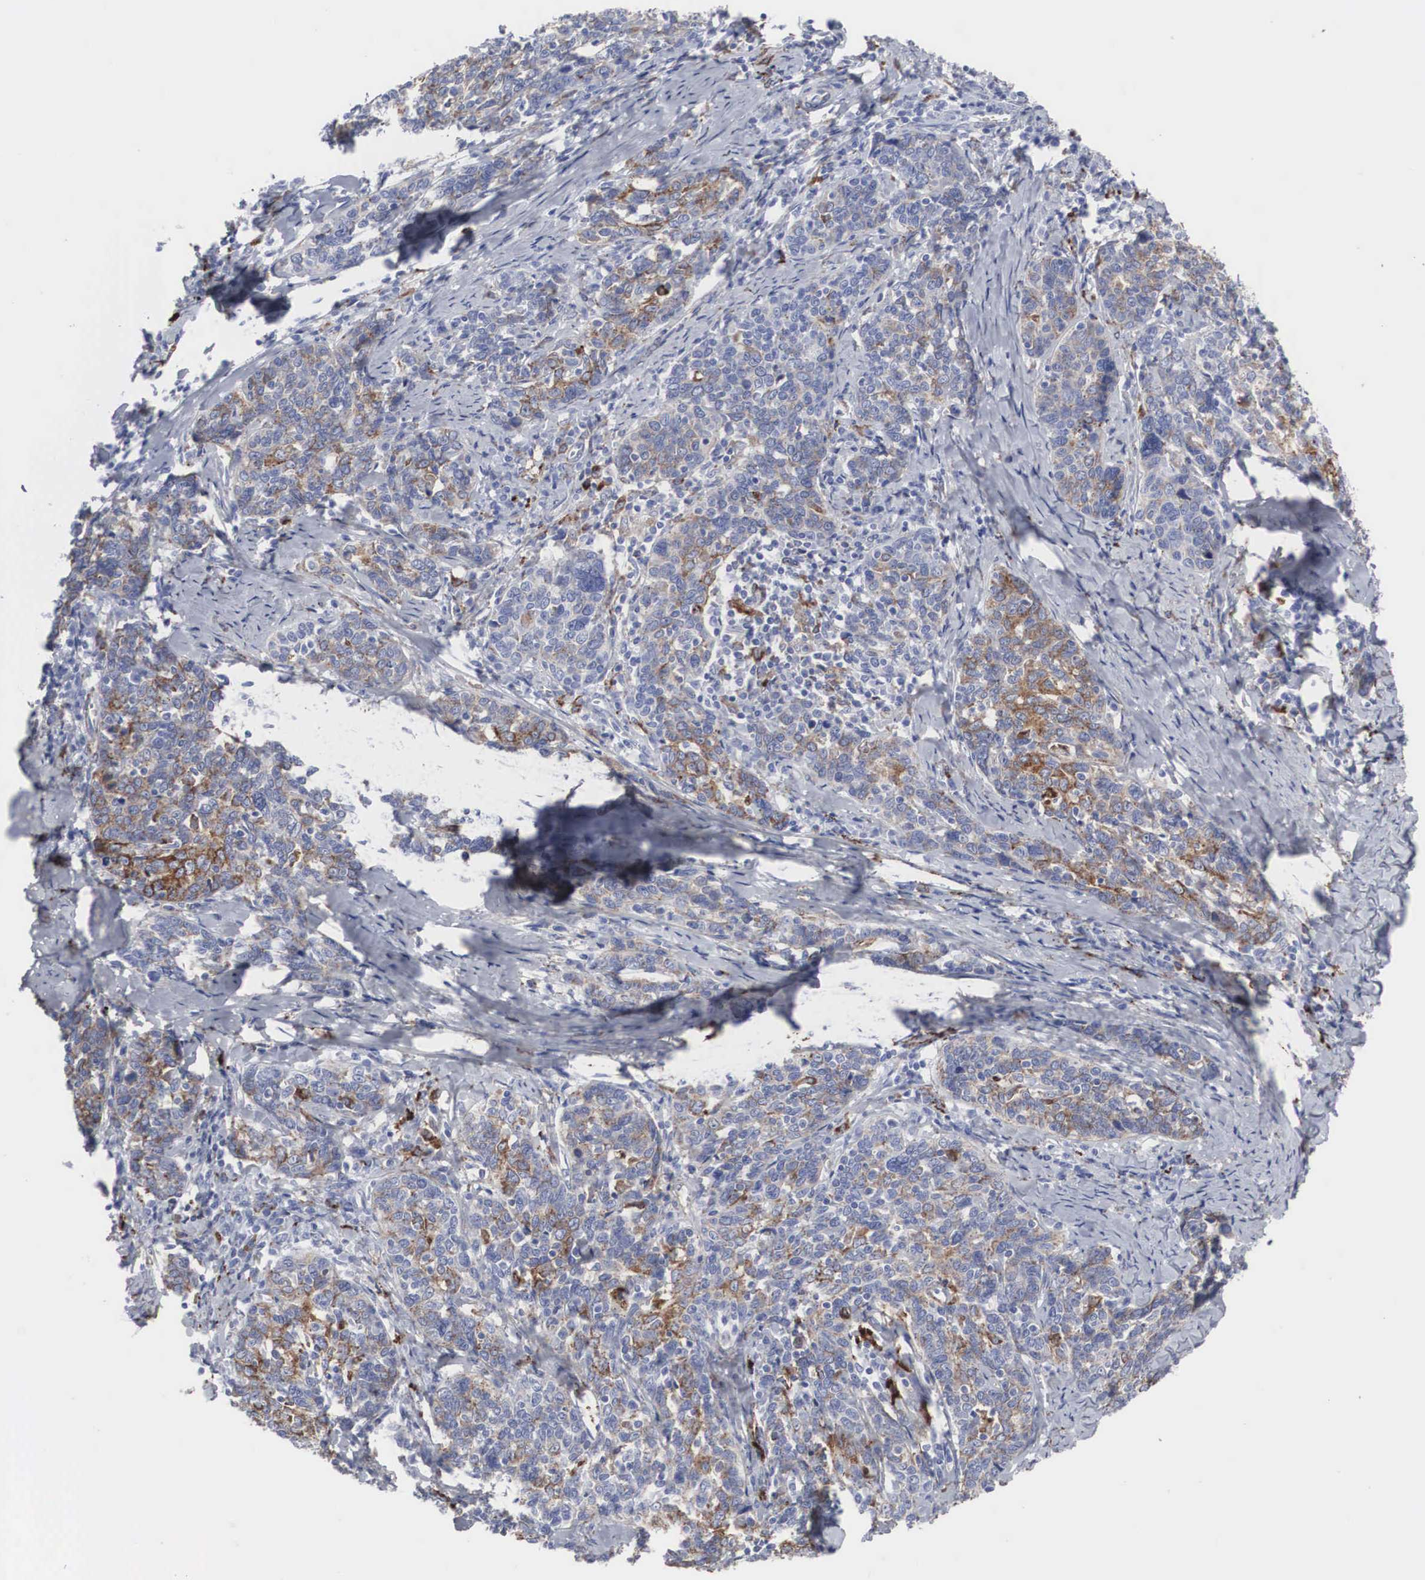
{"staining": {"intensity": "weak", "quantity": "25%-75%", "location": "cytoplasmic/membranous"}, "tissue": "cervical cancer", "cell_type": "Tumor cells", "image_type": "cancer", "snomed": [{"axis": "morphology", "description": "Squamous cell carcinoma, NOS"}, {"axis": "topography", "description": "Cervix"}], "caption": "IHC of human squamous cell carcinoma (cervical) displays low levels of weak cytoplasmic/membranous positivity in approximately 25%-75% of tumor cells.", "gene": "LGALS3BP", "patient": {"sex": "female", "age": 41}}